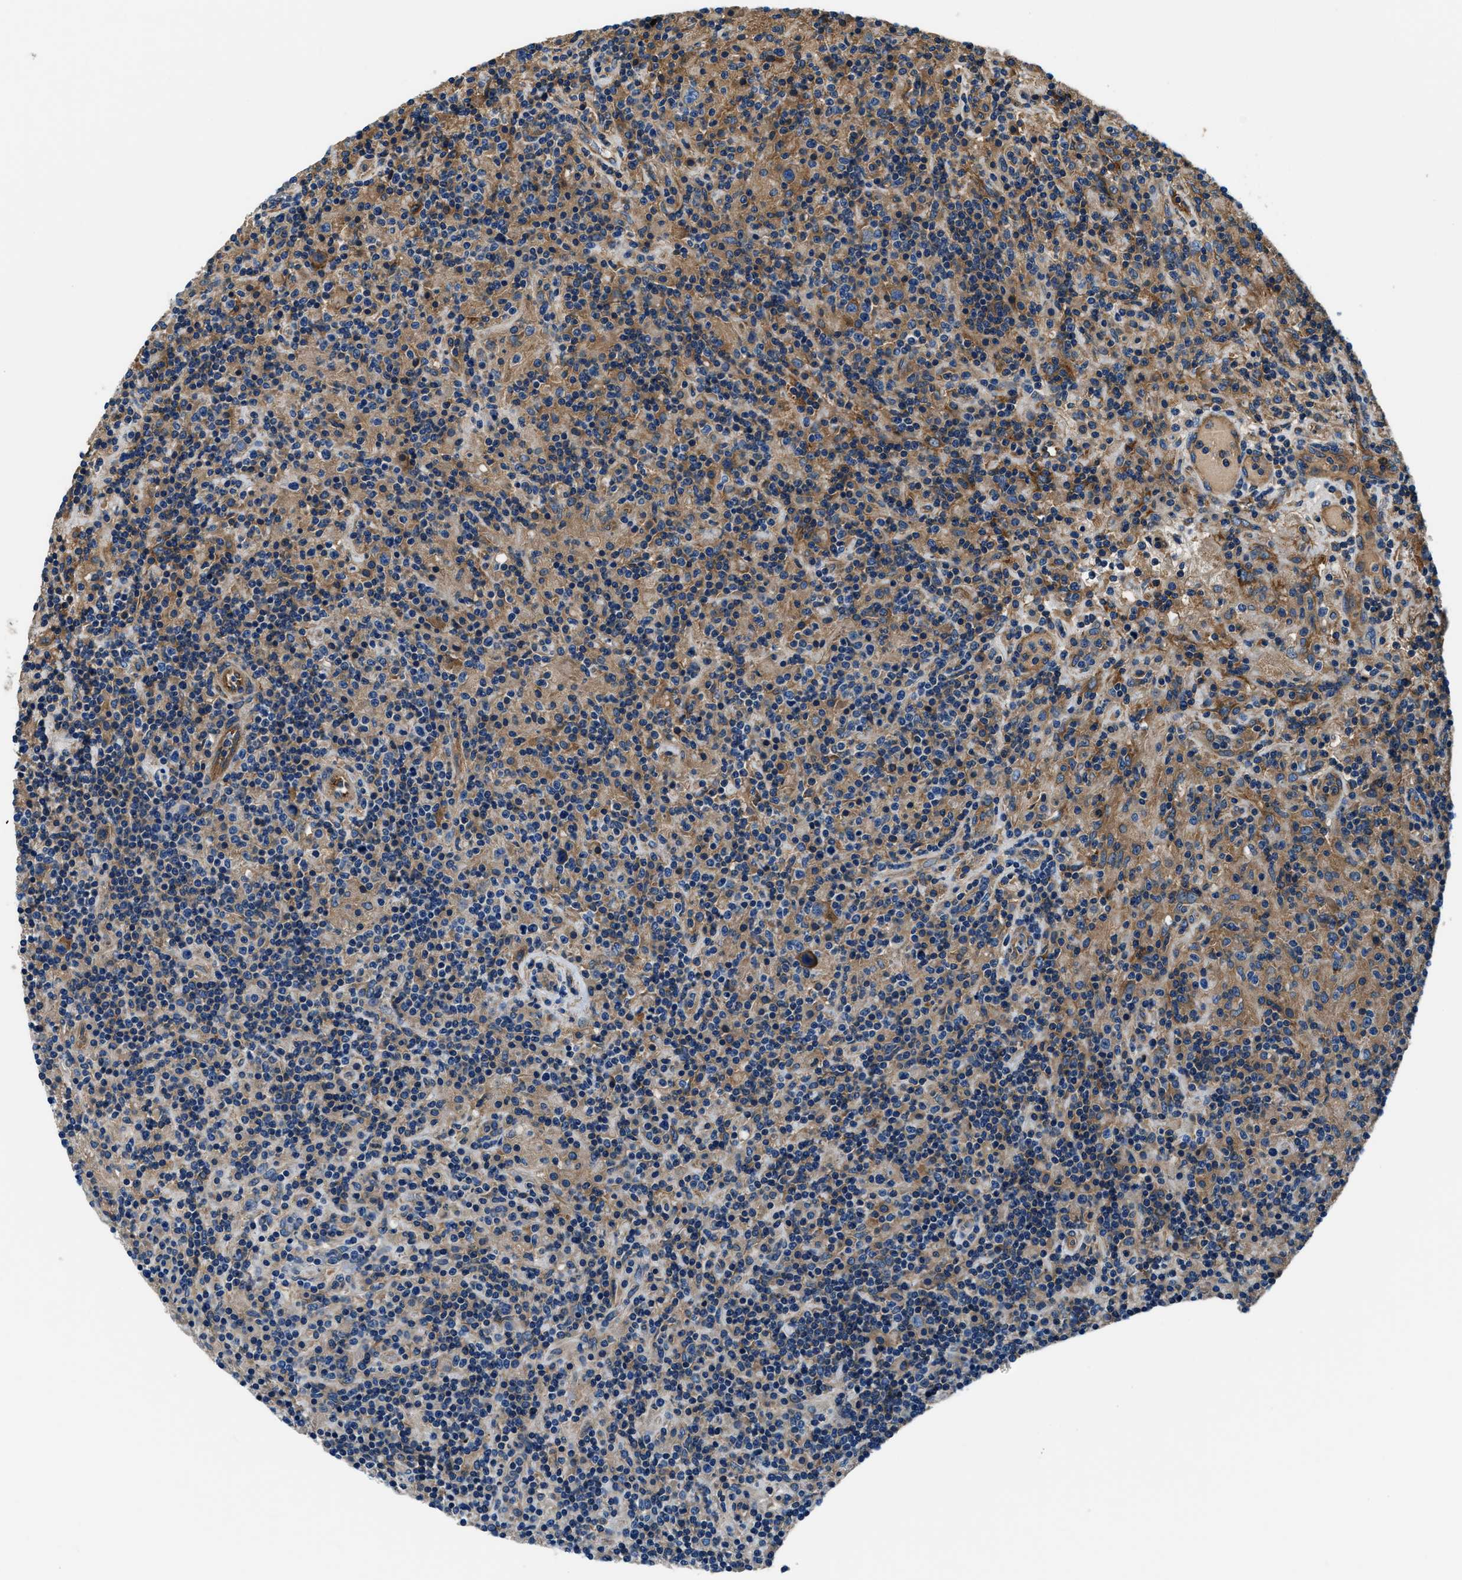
{"staining": {"intensity": "moderate", "quantity": "25%-75%", "location": "cytoplasmic/membranous"}, "tissue": "lymphoma", "cell_type": "Tumor cells", "image_type": "cancer", "snomed": [{"axis": "morphology", "description": "Hodgkin's disease, NOS"}, {"axis": "topography", "description": "Lymph node"}], "caption": "A brown stain highlights moderate cytoplasmic/membranous staining of a protein in lymphoma tumor cells.", "gene": "EEA1", "patient": {"sex": "male", "age": 70}}